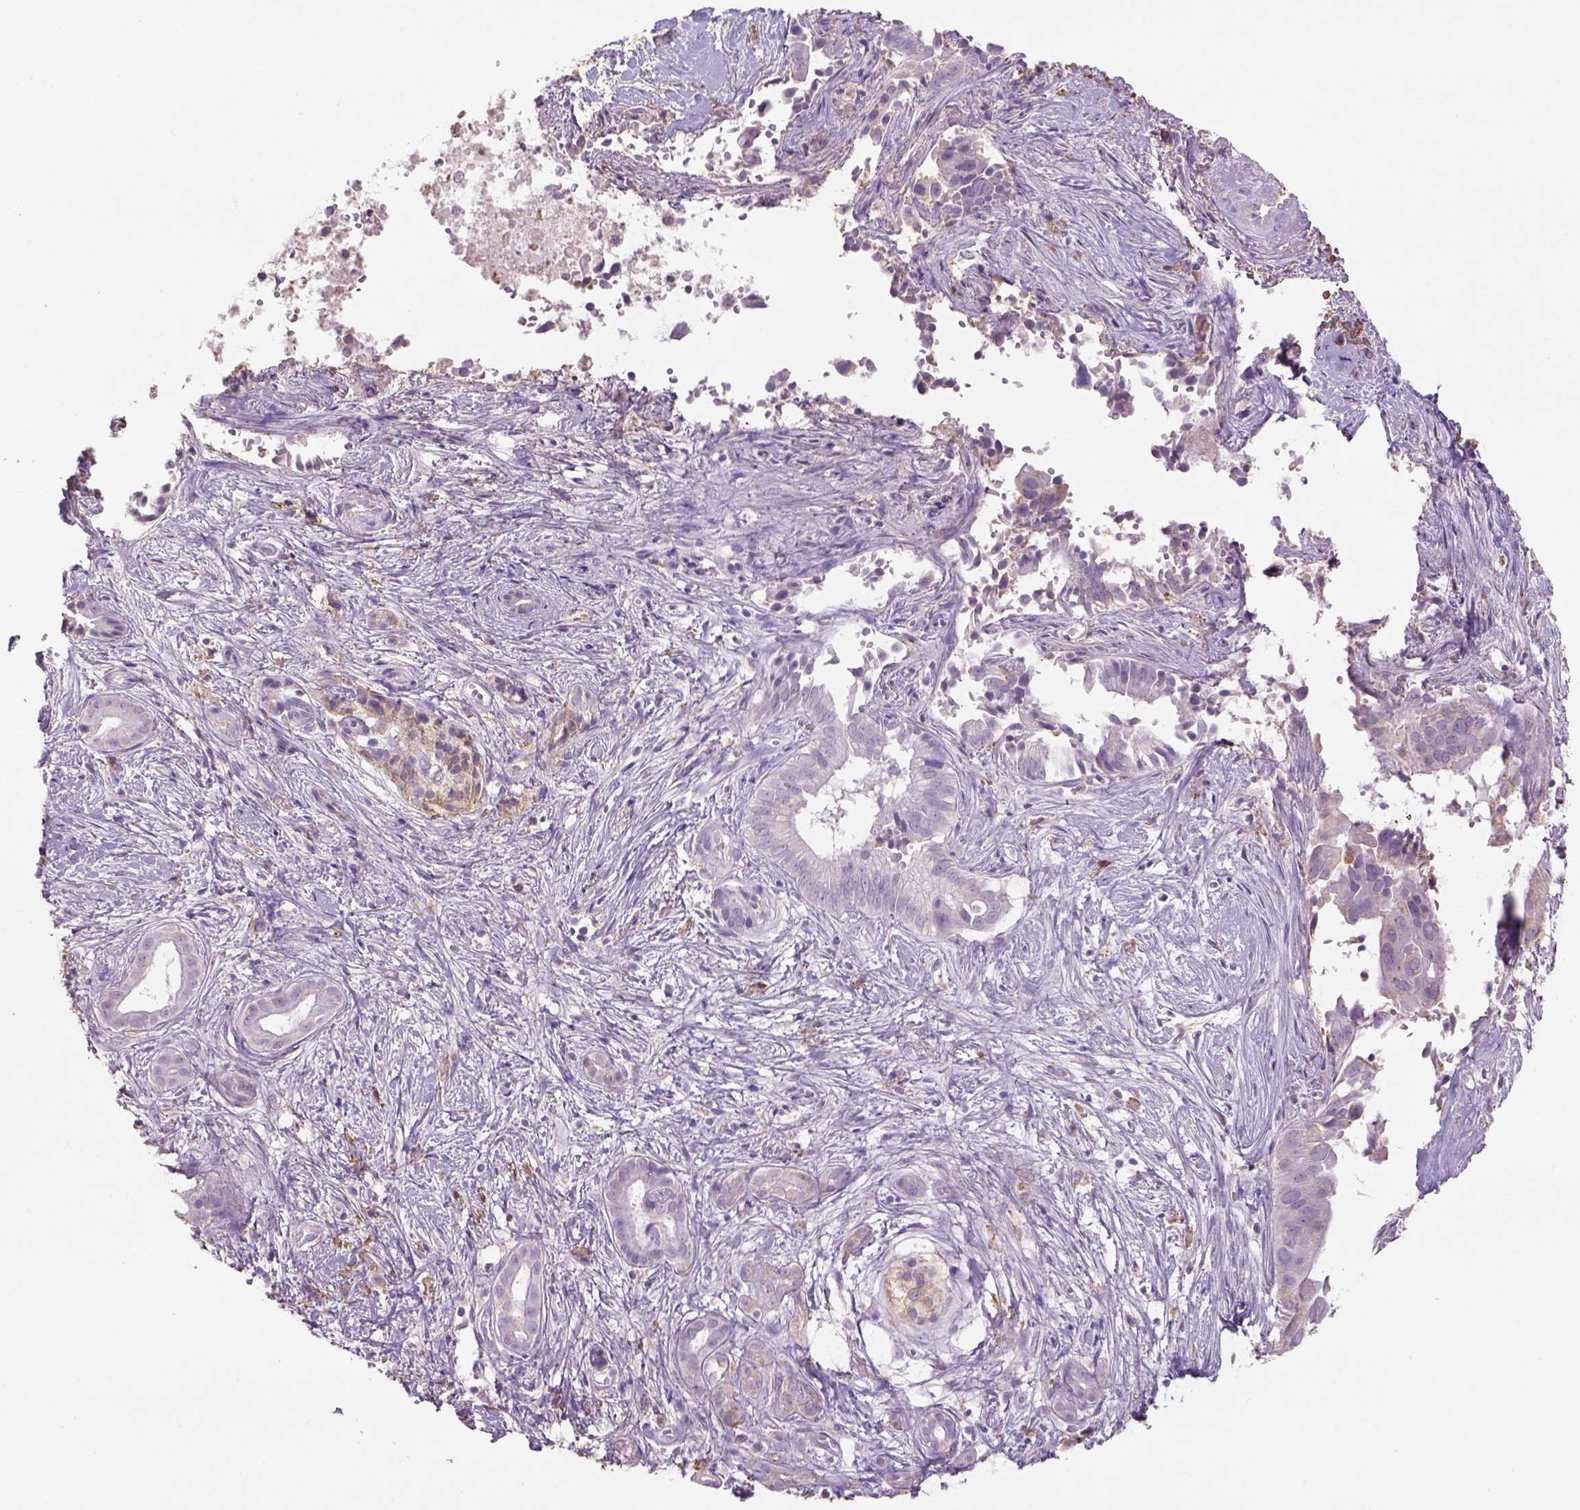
{"staining": {"intensity": "negative", "quantity": "none", "location": "none"}, "tissue": "pancreatic cancer", "cell_type": "Tumor cells", "image_type": "cancer", "snomed": [{"axis": "morphology", "description": "Adenocarcinoma, NOS"}, {"axis": "topography", "description": "Pancreas"}], "caption": "DAB immunohistochemical staining of human pancreatic adenocarcinoma demonstrates no significant staining in tumor cells.", "gene": "NAALAD2", "patient": {"sex": "male", "age": 61}}